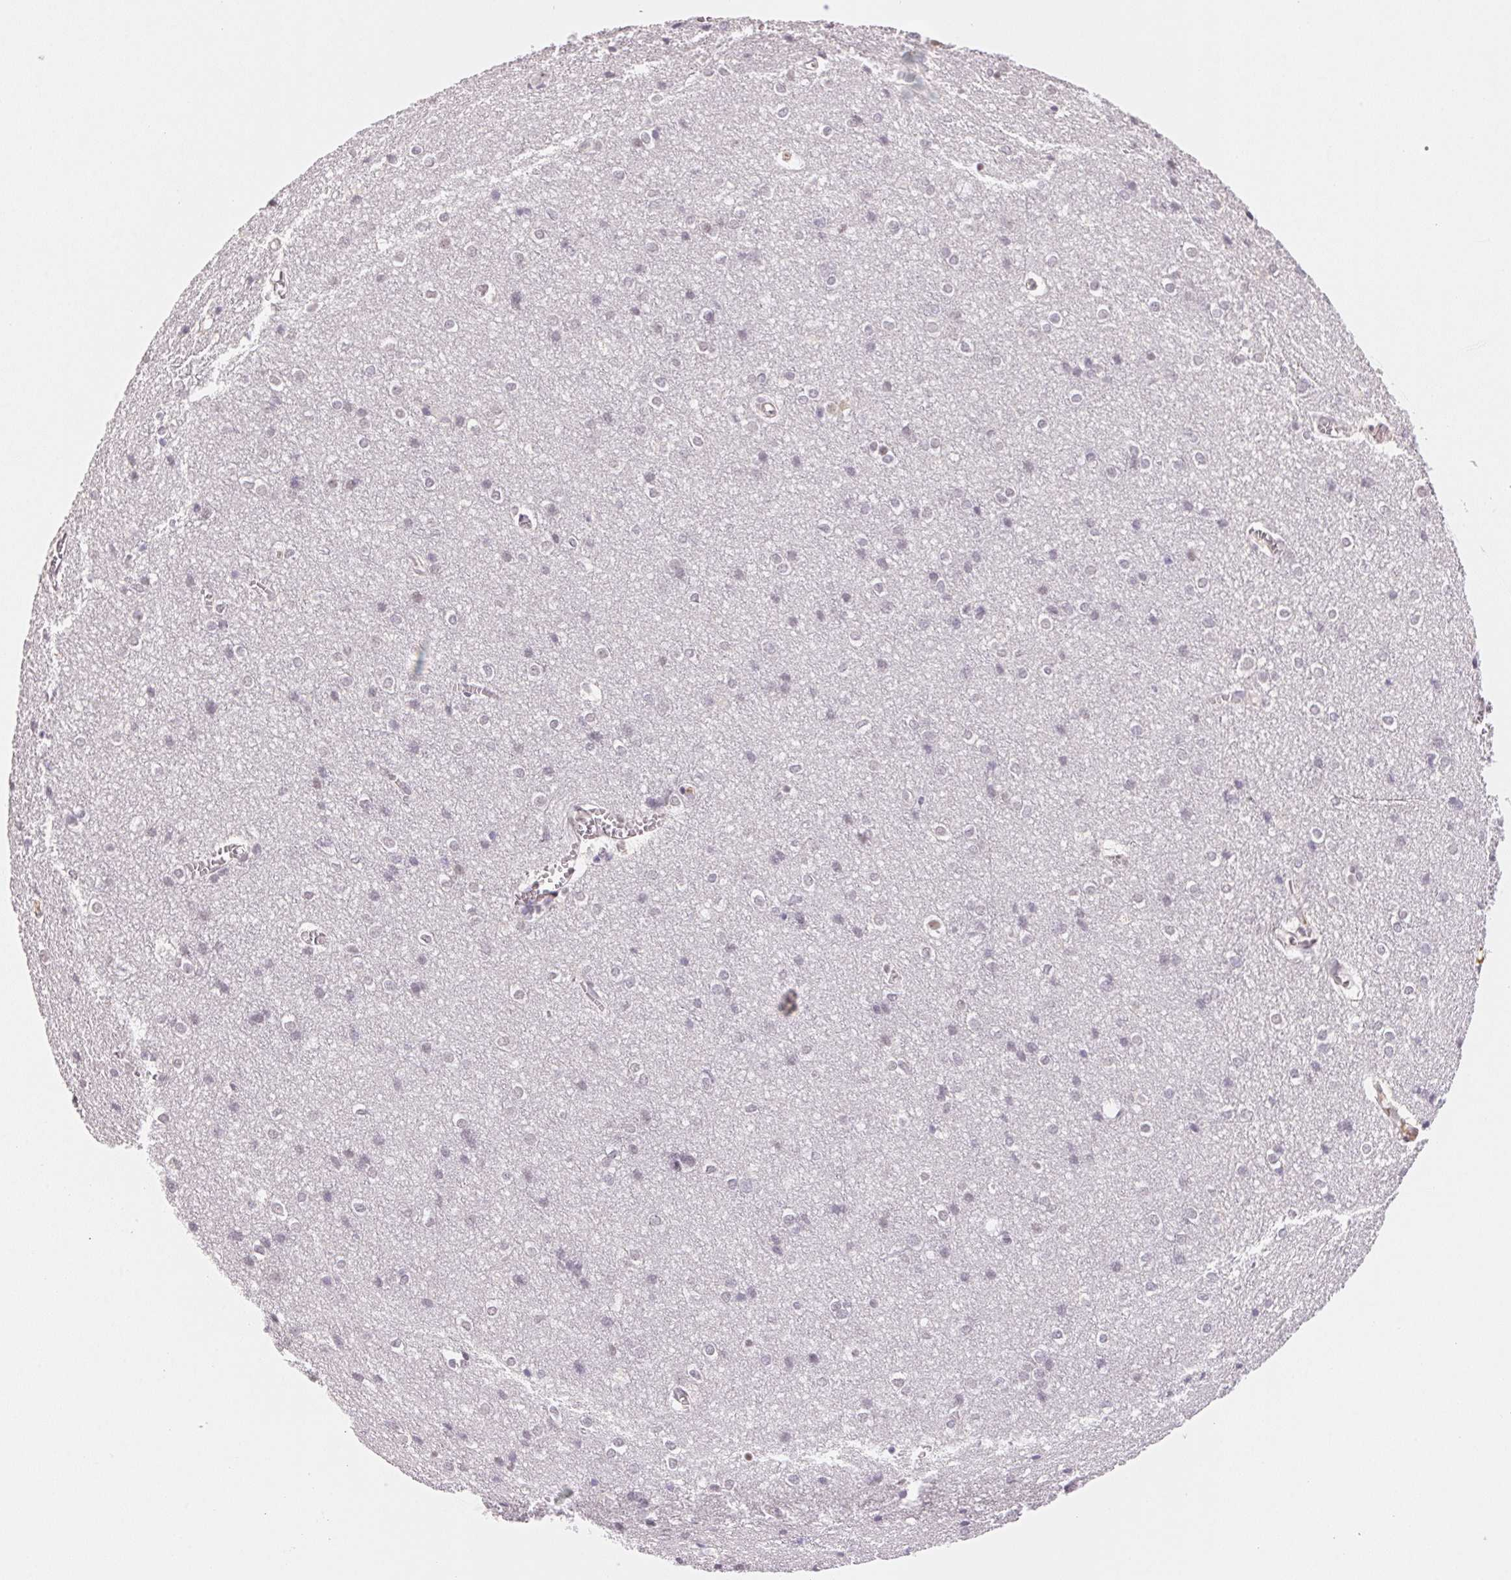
{"staining": {"intensity": "negative", "quantity": "none", "location": "none"}, "tissue": "cerebral cortex", "cell_type": "Endothelial cells", "image_type": "normal", "snomed": [{"axis": "morphology", "description": "Normal tissue, NOS"}, {"axis": "topography", "description": "Cerebral cortex"}], "caption": "IHC of benign cerebral cortex shows no positivity in endothelial cells. Nuclei are stained in blue.", "gene": "FNDC4", "patient": {"sex": "male", "age": 37}}